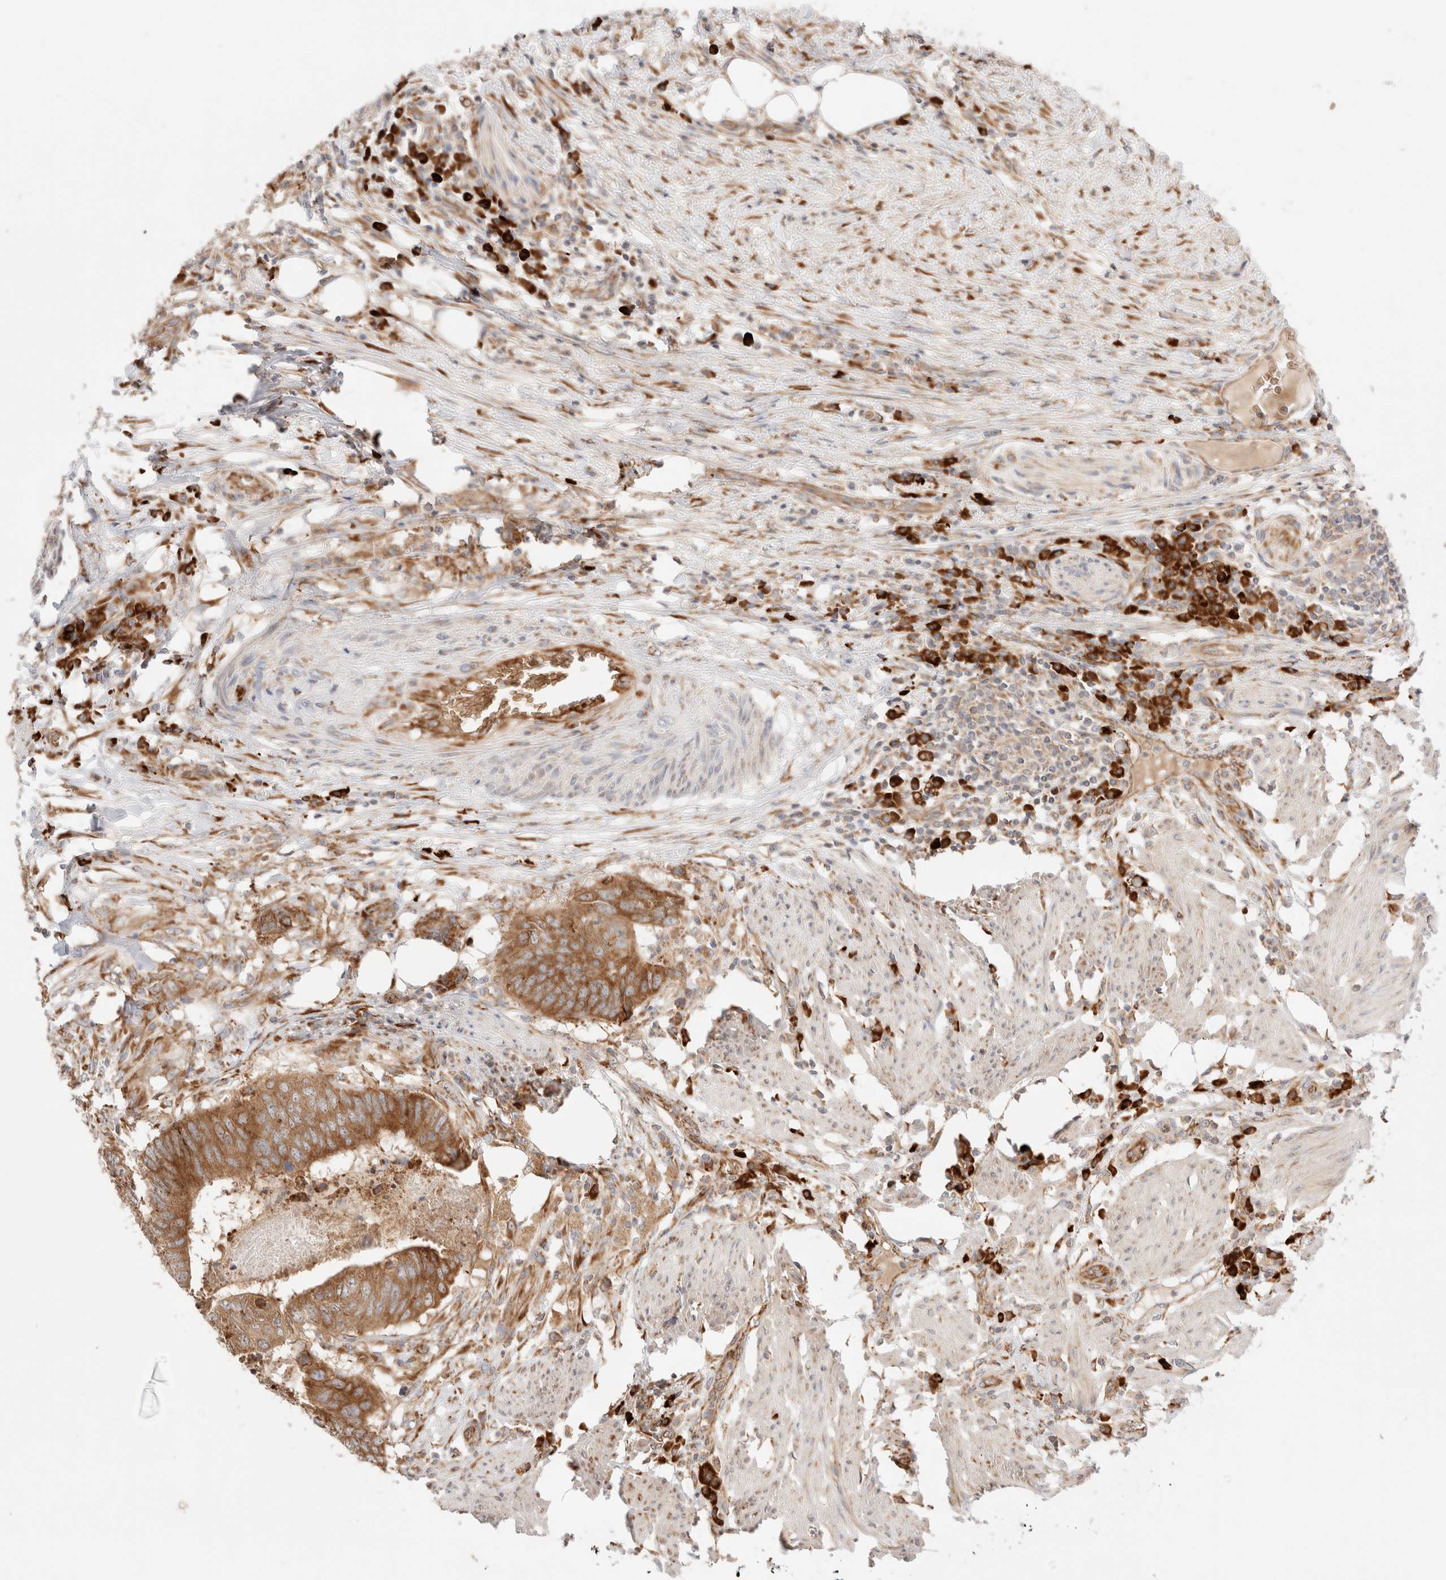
{"staining": {"intensity": "moderate", "quantity": ">75%", "location": "cytoplasmic/membranous"}, "tissue": "colorectal cancer", "cell_type": "Tumor cells", "image_type": "cancer", "snomed": [{"axis": "morphology", "description": "Adenocarcinoma, NOS"}, {"axis": "topography", "description": "Colon"}], "caption": "Brown immunohistochemical staining in colorectal cancer shows moderate cytoplasmic/membranous positivity in about >75% of tumor cells.", "gene": "UTS2B", "patient": {"sex": "male", "age": 56}}